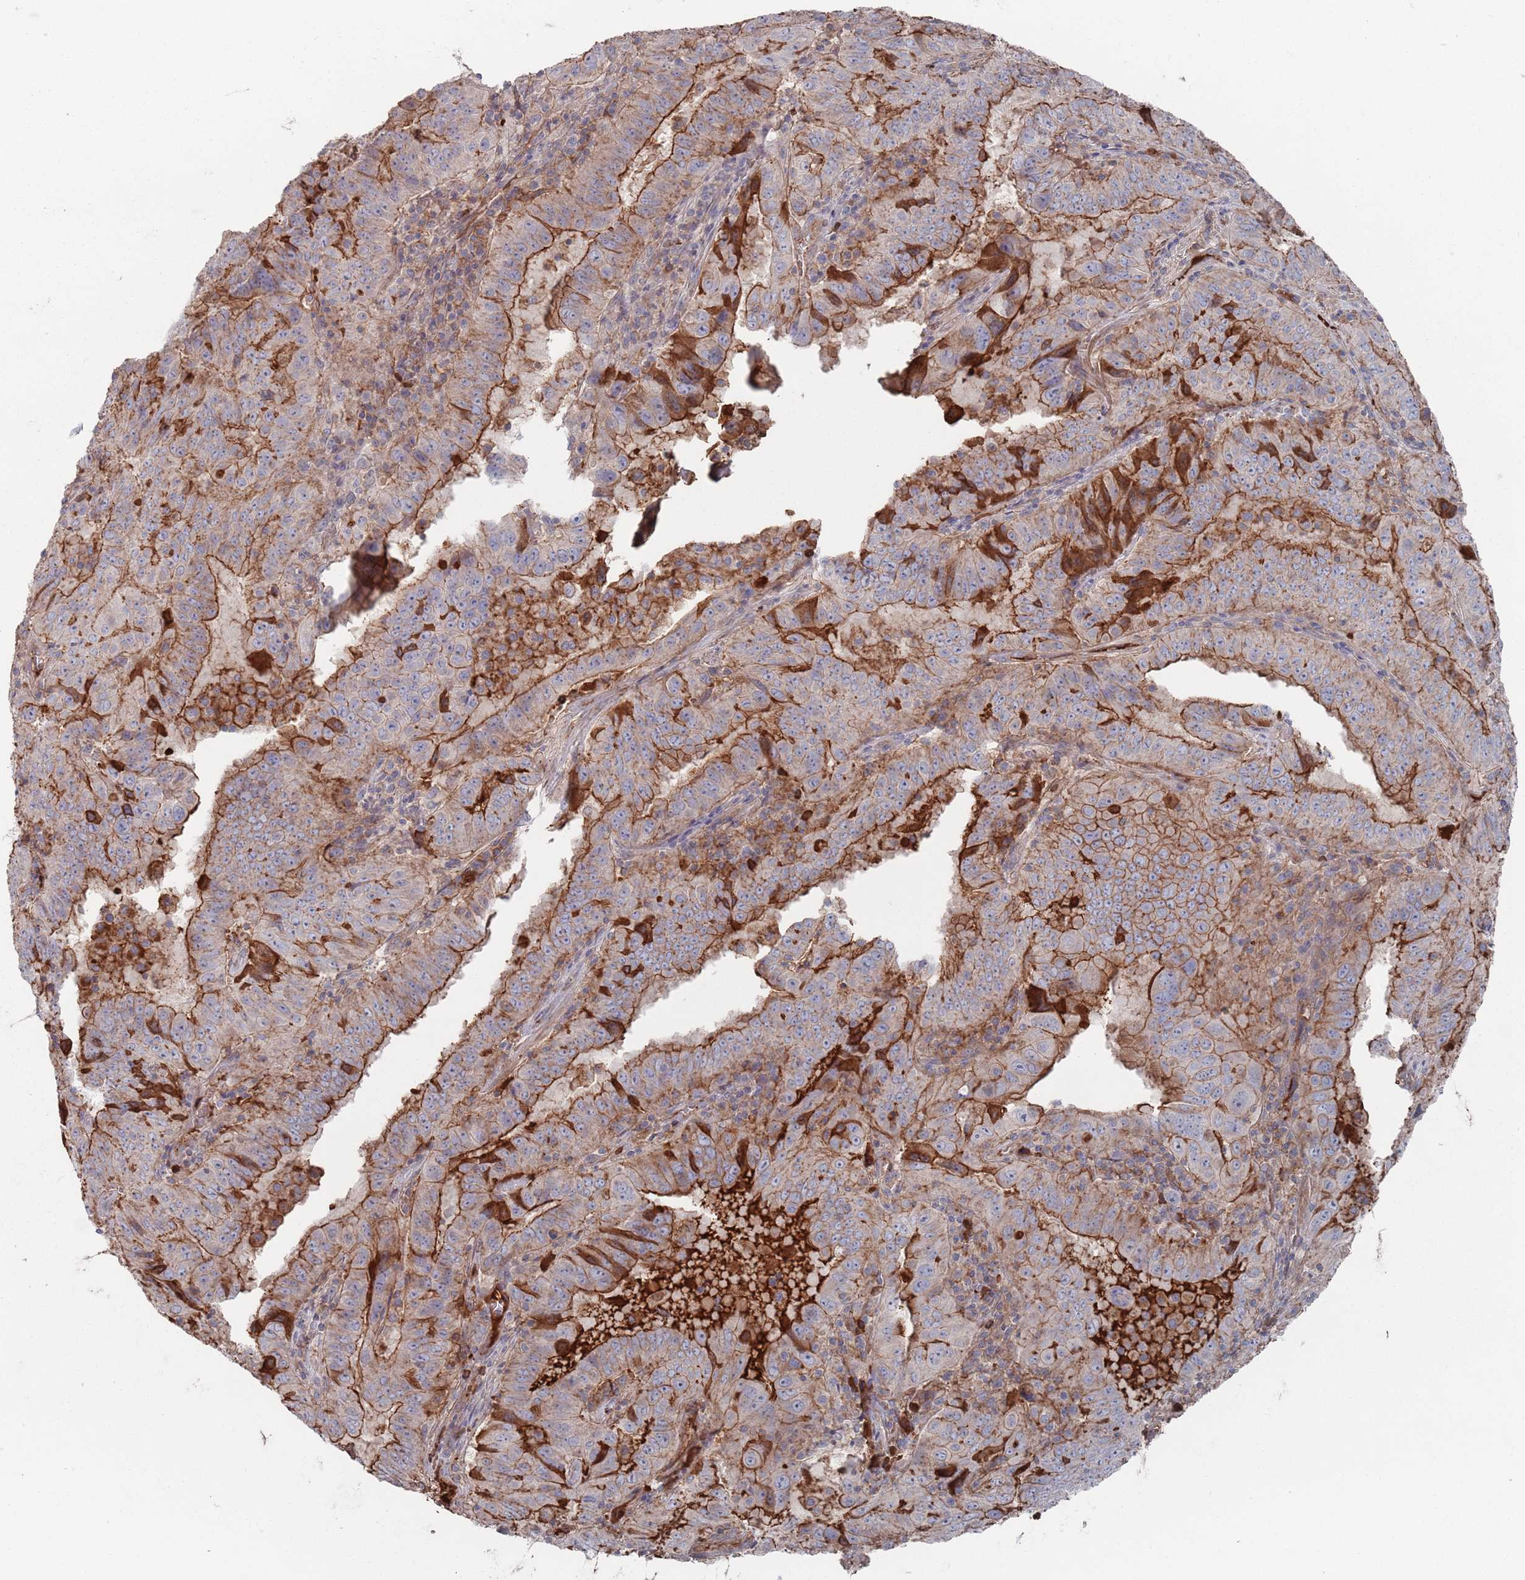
{"staining": {"intensity": "strong", "quantity": "25%-75%", "location": "cytoplasmic/membranous"}, "tissue": "pancreatic cancer", "cell_type": "Tumor cells", "image_type": "cancer", "snomed": [{"axis": "morphology", "description": "Adenocarcinoma, NOS"}, {"axis": "topography", "description": "Pancreas"}], "caption": "Tumor cells demonstrate strong cytoplasmic/membranous expression in approximately 25%-75% of cells in pancreatic cancer.", "gene": "PLEKHA4", "patient": {"sex": "male", "age": 63}}